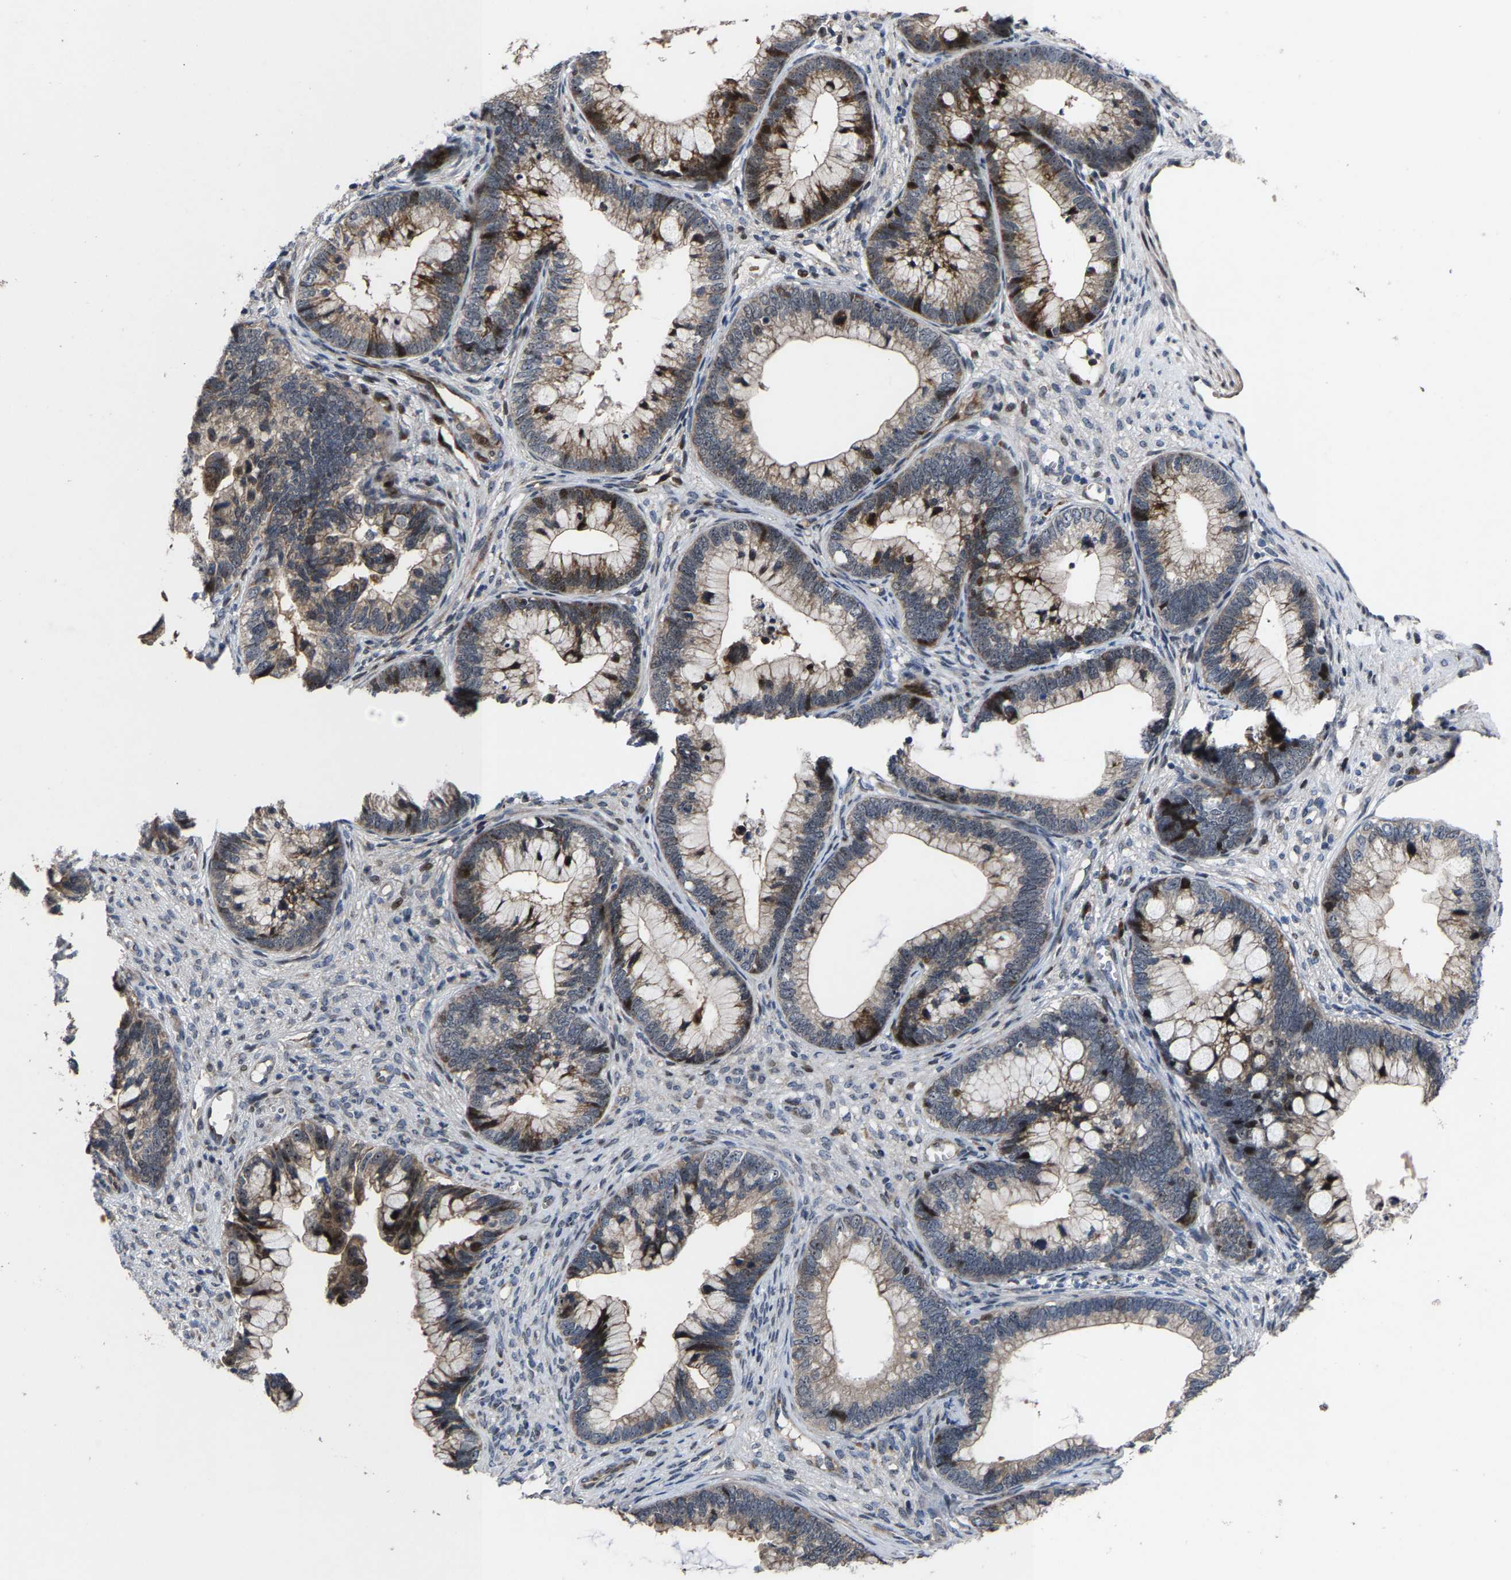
{"staining": {"intensity": "strong", "quantity": "25%-75%", "location": "cytoplasmic/membranous"}, "tissue": "cervical cancer", "cell_type": "Tumor cells", "image_type": "cancer", "snomed": [{"axis": "morphology", "description": "Adenocarcinoma, NOS"}, {"axis": "topography", "description": "Cervix"}], "caption": "Immunohistochemistry (IHC) of cervical adenocarcinoma shows high levels of strong cytoplasmic/membranous positivity in approximately 25%-75% of tumor cells.", "gene": "HAUS6", "patient": {"sex": "female", "age": 44}}